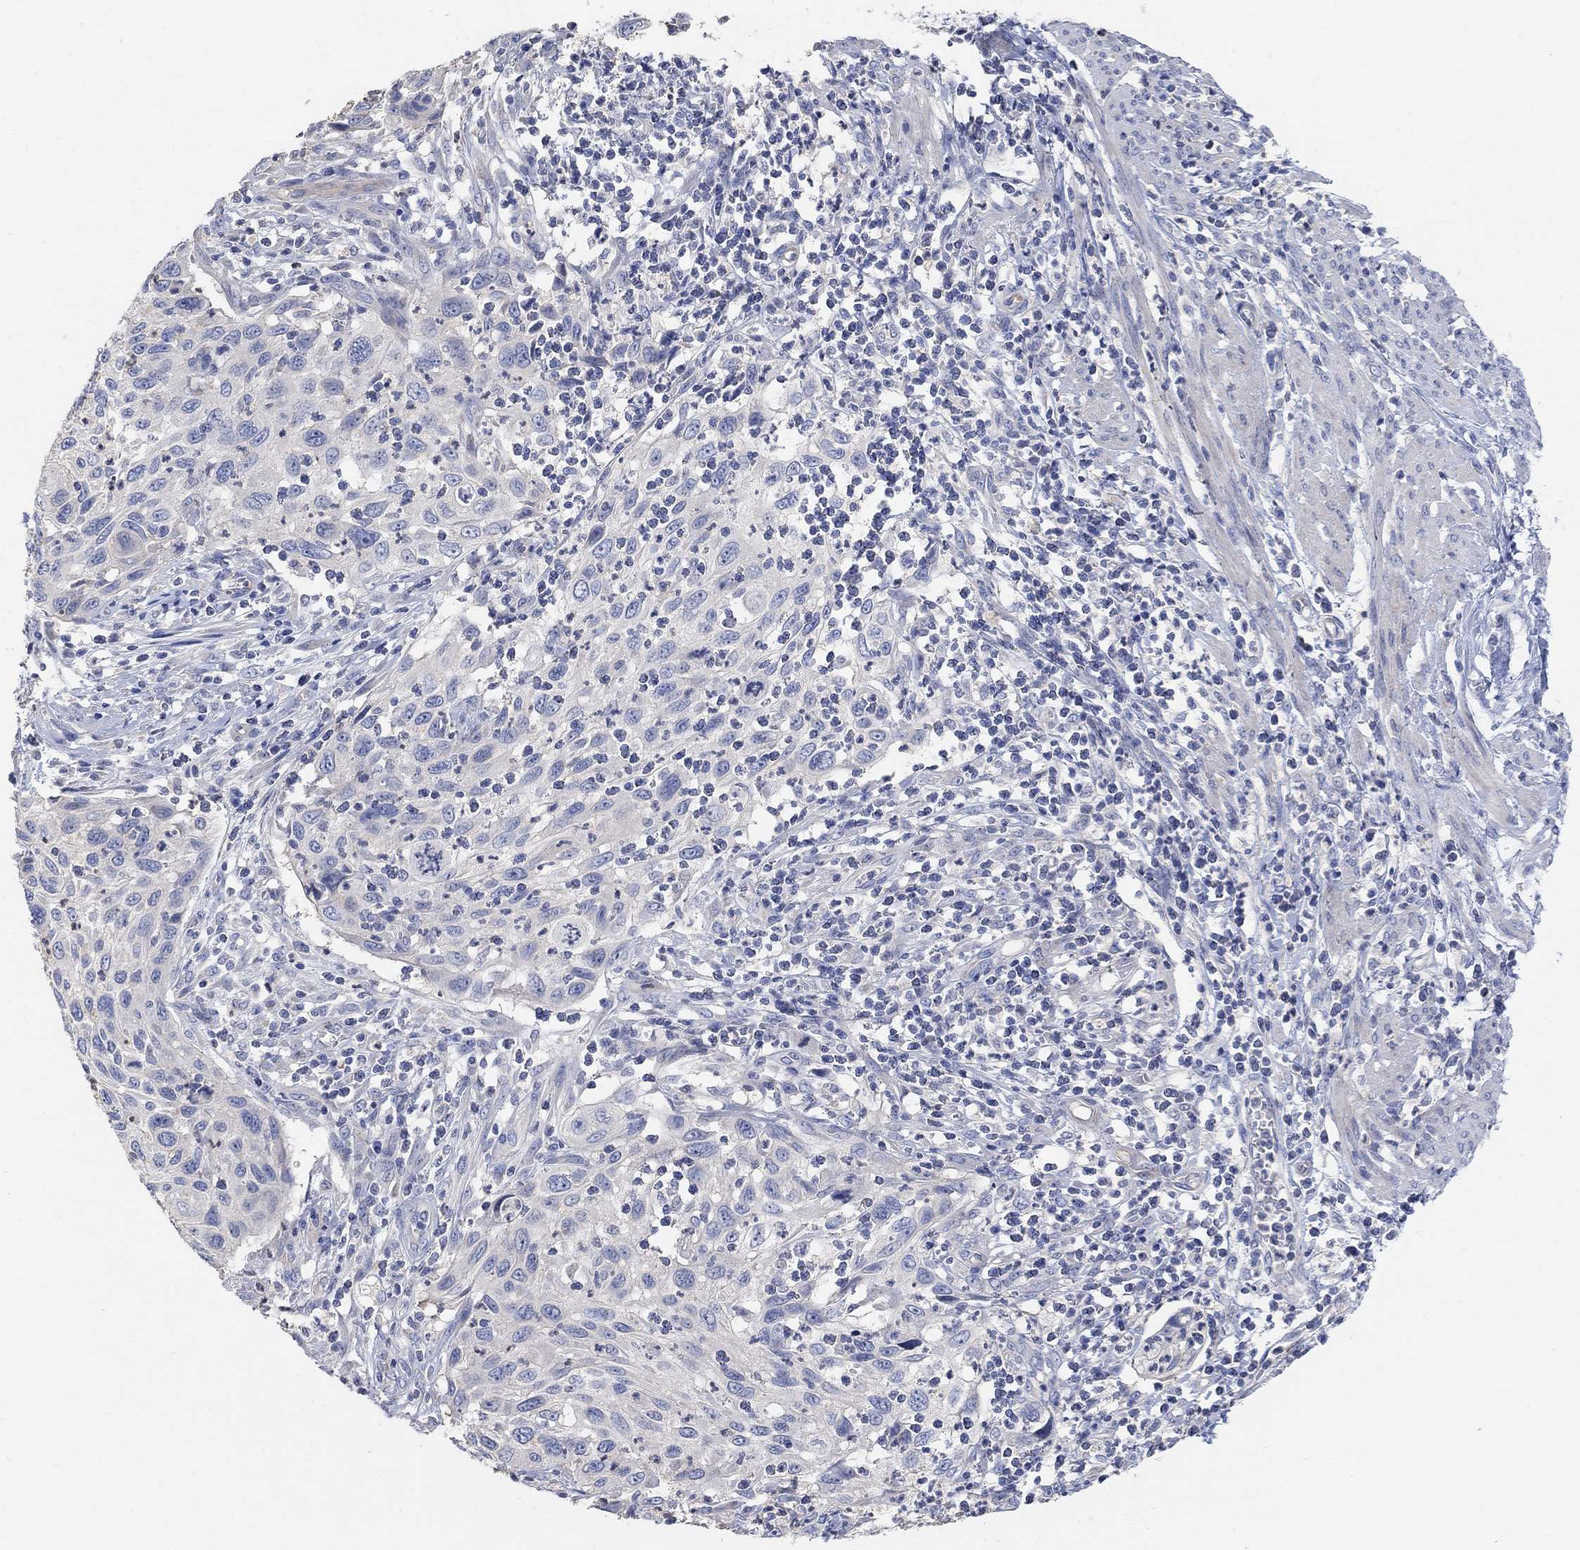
{"staining": {"intensity": "negative", "quantity": "none", "location": "none"}, "tissue": "cervical cancer", "cell_type": "Tumor cells", "image_type": "cancer", "snomed": [{"axis": "morphology", "description": "Squamous cell carcinoma, NOS"}, {"axis": "topography", "description": "Cervix"}], "caption": "A micrograph of cervical cancer stained for a protein reveals no brown staining in tumor cells.", "gene": "NLRP14", "patient": {"sex": "female", "age": 70}}